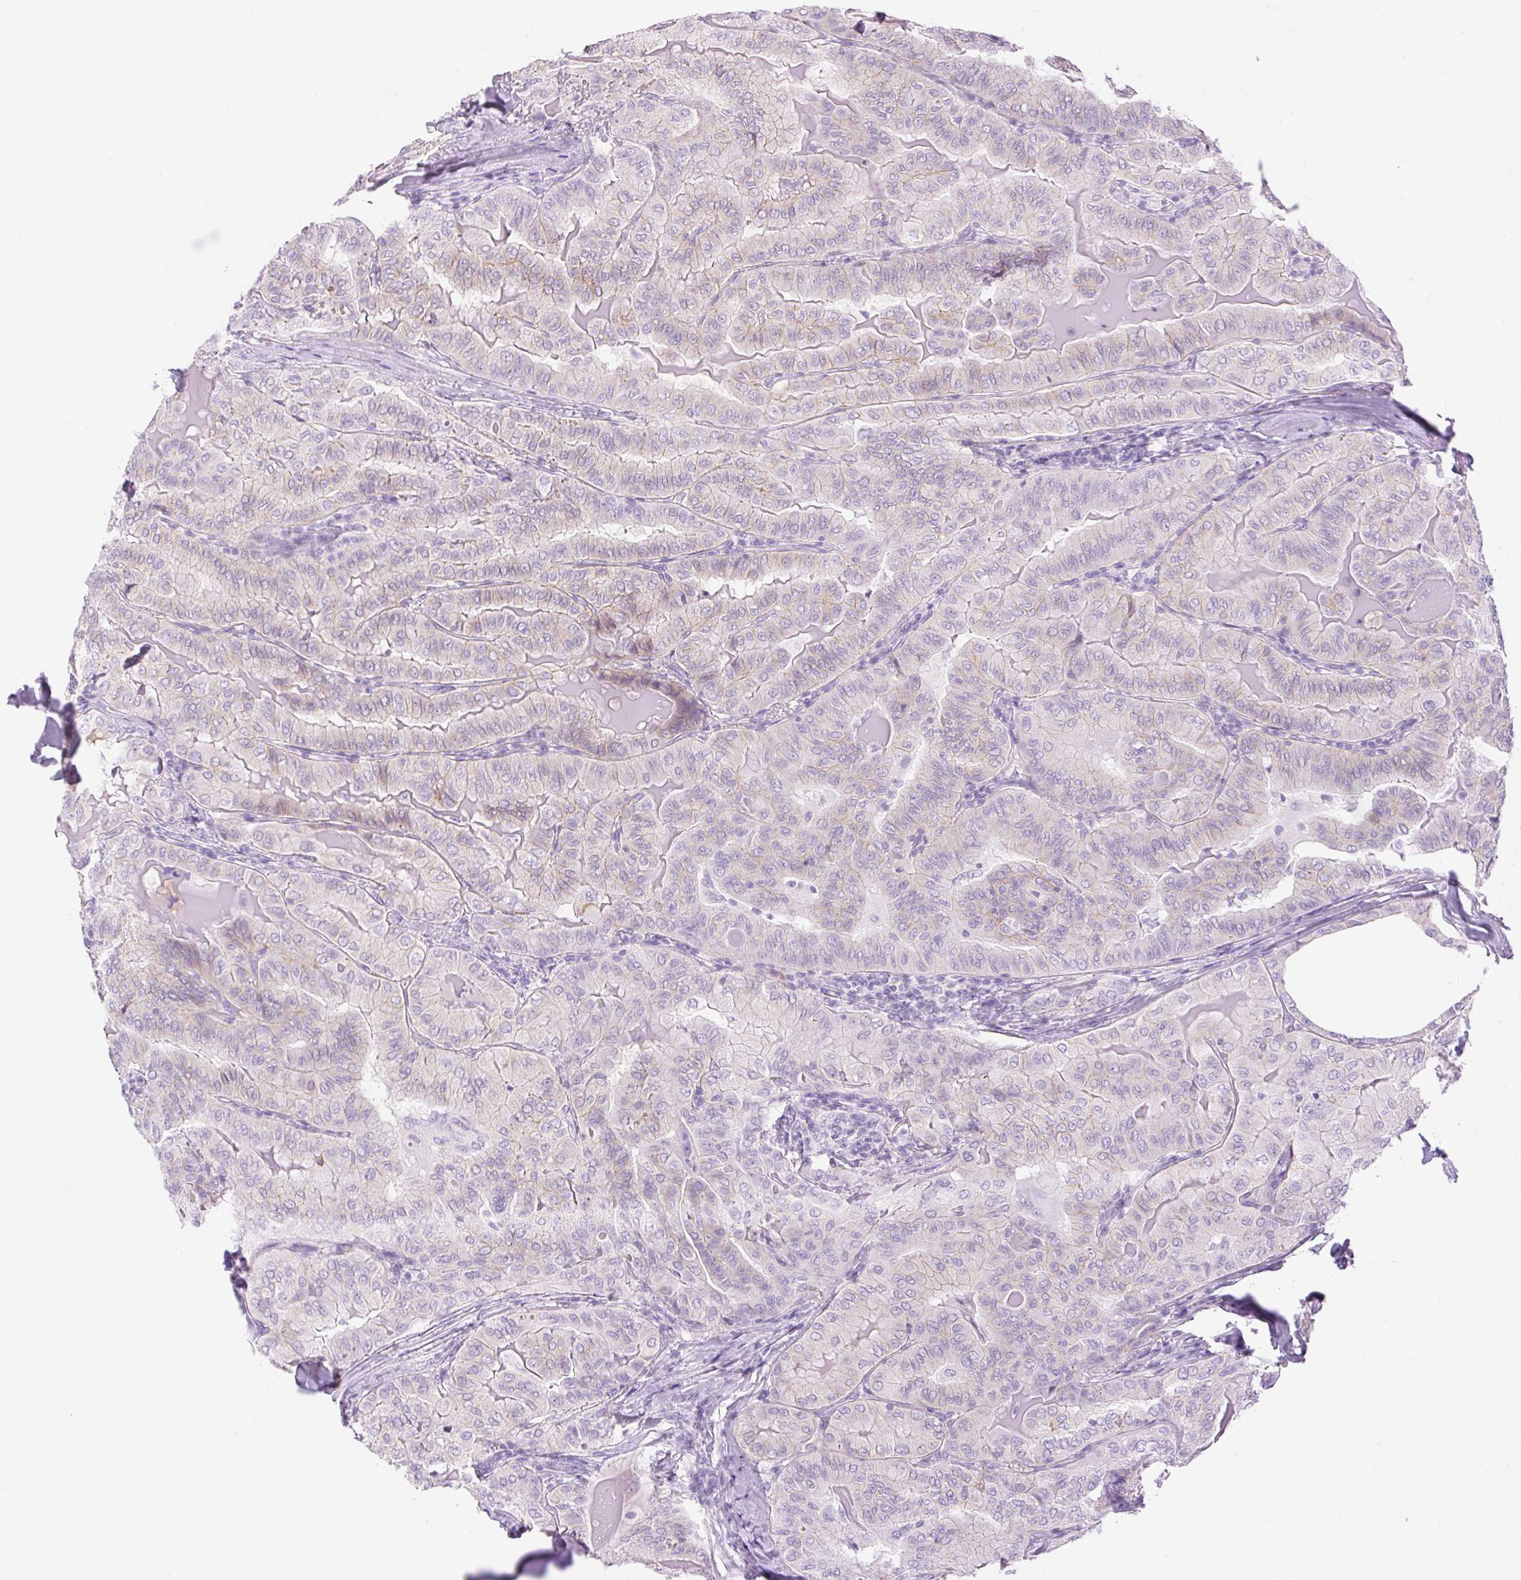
{"staining": {"intensity": "weak", "quantity": "<25%", "location": "cytoplasmic/membranous"}, "tissue": "thyroid cancer", "cell_type": "Tumor cells", "image_type": "cancer", "snomed": [{"axis": "morphology", "description": "Papillary adenocarcinoma, NOS"}, {"axis": "topography", "description": "Thyroid gland"}], "caption": "Immunohistochemical staining of human thyroid papillary adenocarcinoma exhibits no significant positivity in tumor cells.", "gene": "PALM3", "patient": {"sex": "female", "age": 68}}